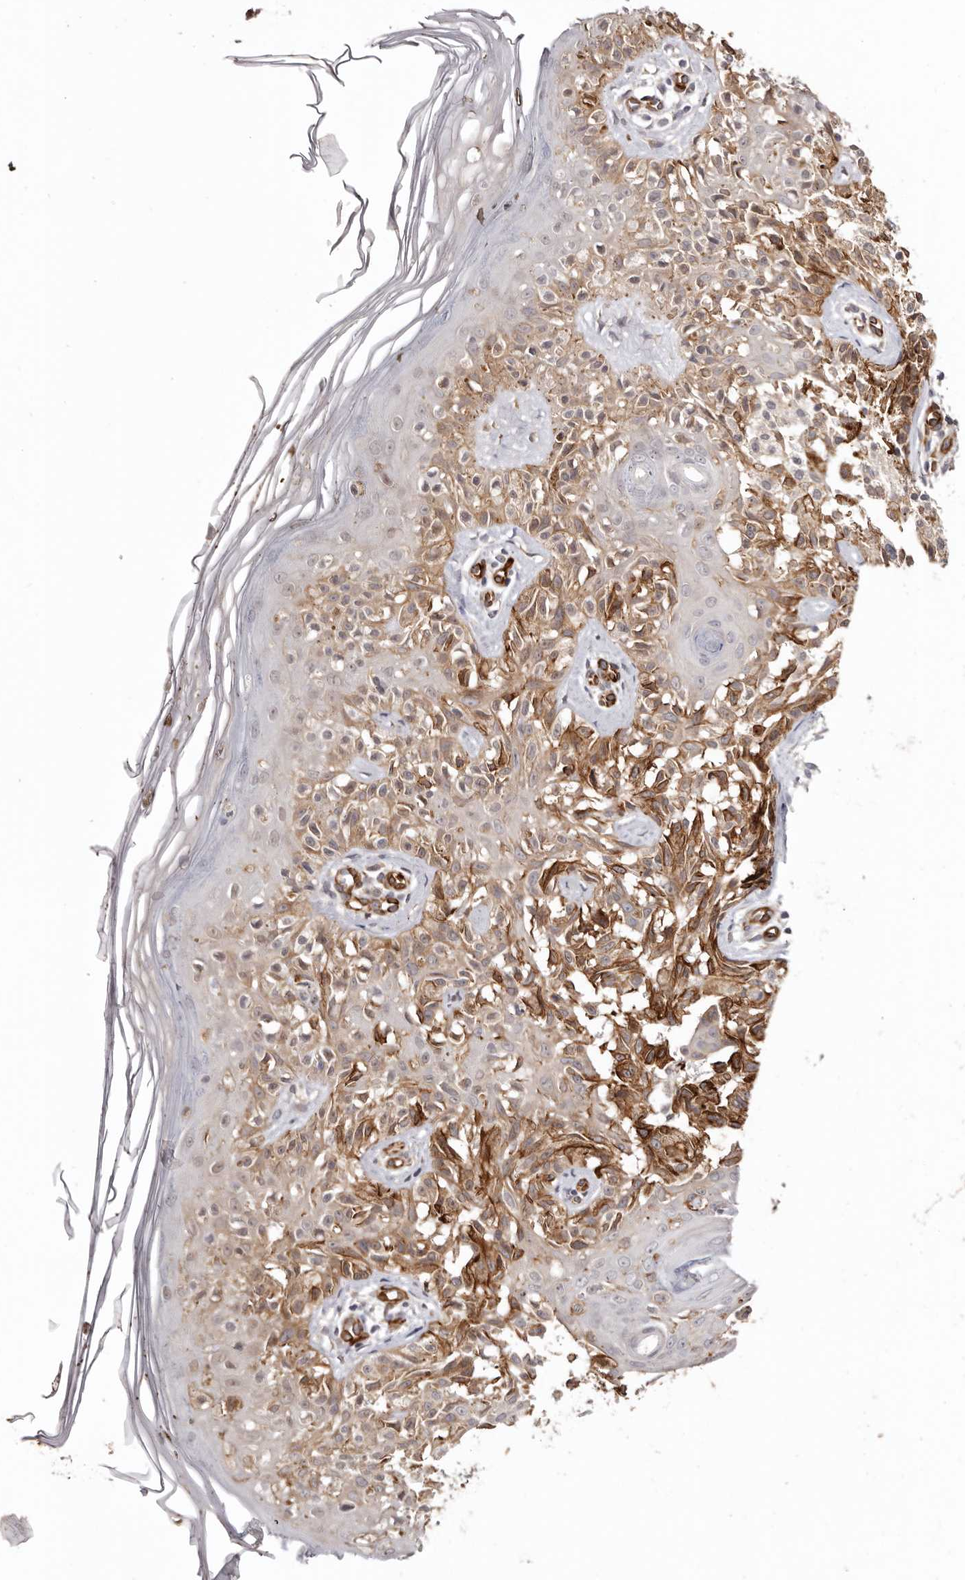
{"staining": {"intensity": "strong", "quantity": ">75%", "location": "cytoplasmic/membranous"}, "tissue": "melanoma", "cell_type": "Tumor cells", "image_type": "cancer", "snomed": [{"axis": "morphology", "description": "Malignant melanoma, NOS"}, {"axis": "topography", "description": "Skin"}], "caption": "High-magnification brightfield microscopy of melanoma stained with DAB (3,3'-diaminobenzidine) (brown) and counterstained with hematoxylin (blue). tumor cells exhibit strong cytoplasmic/membranous staining is seen in approximately>75% of cells.", "gene": "ZNF557", "patient": {"sex": "female", "age": 50}}